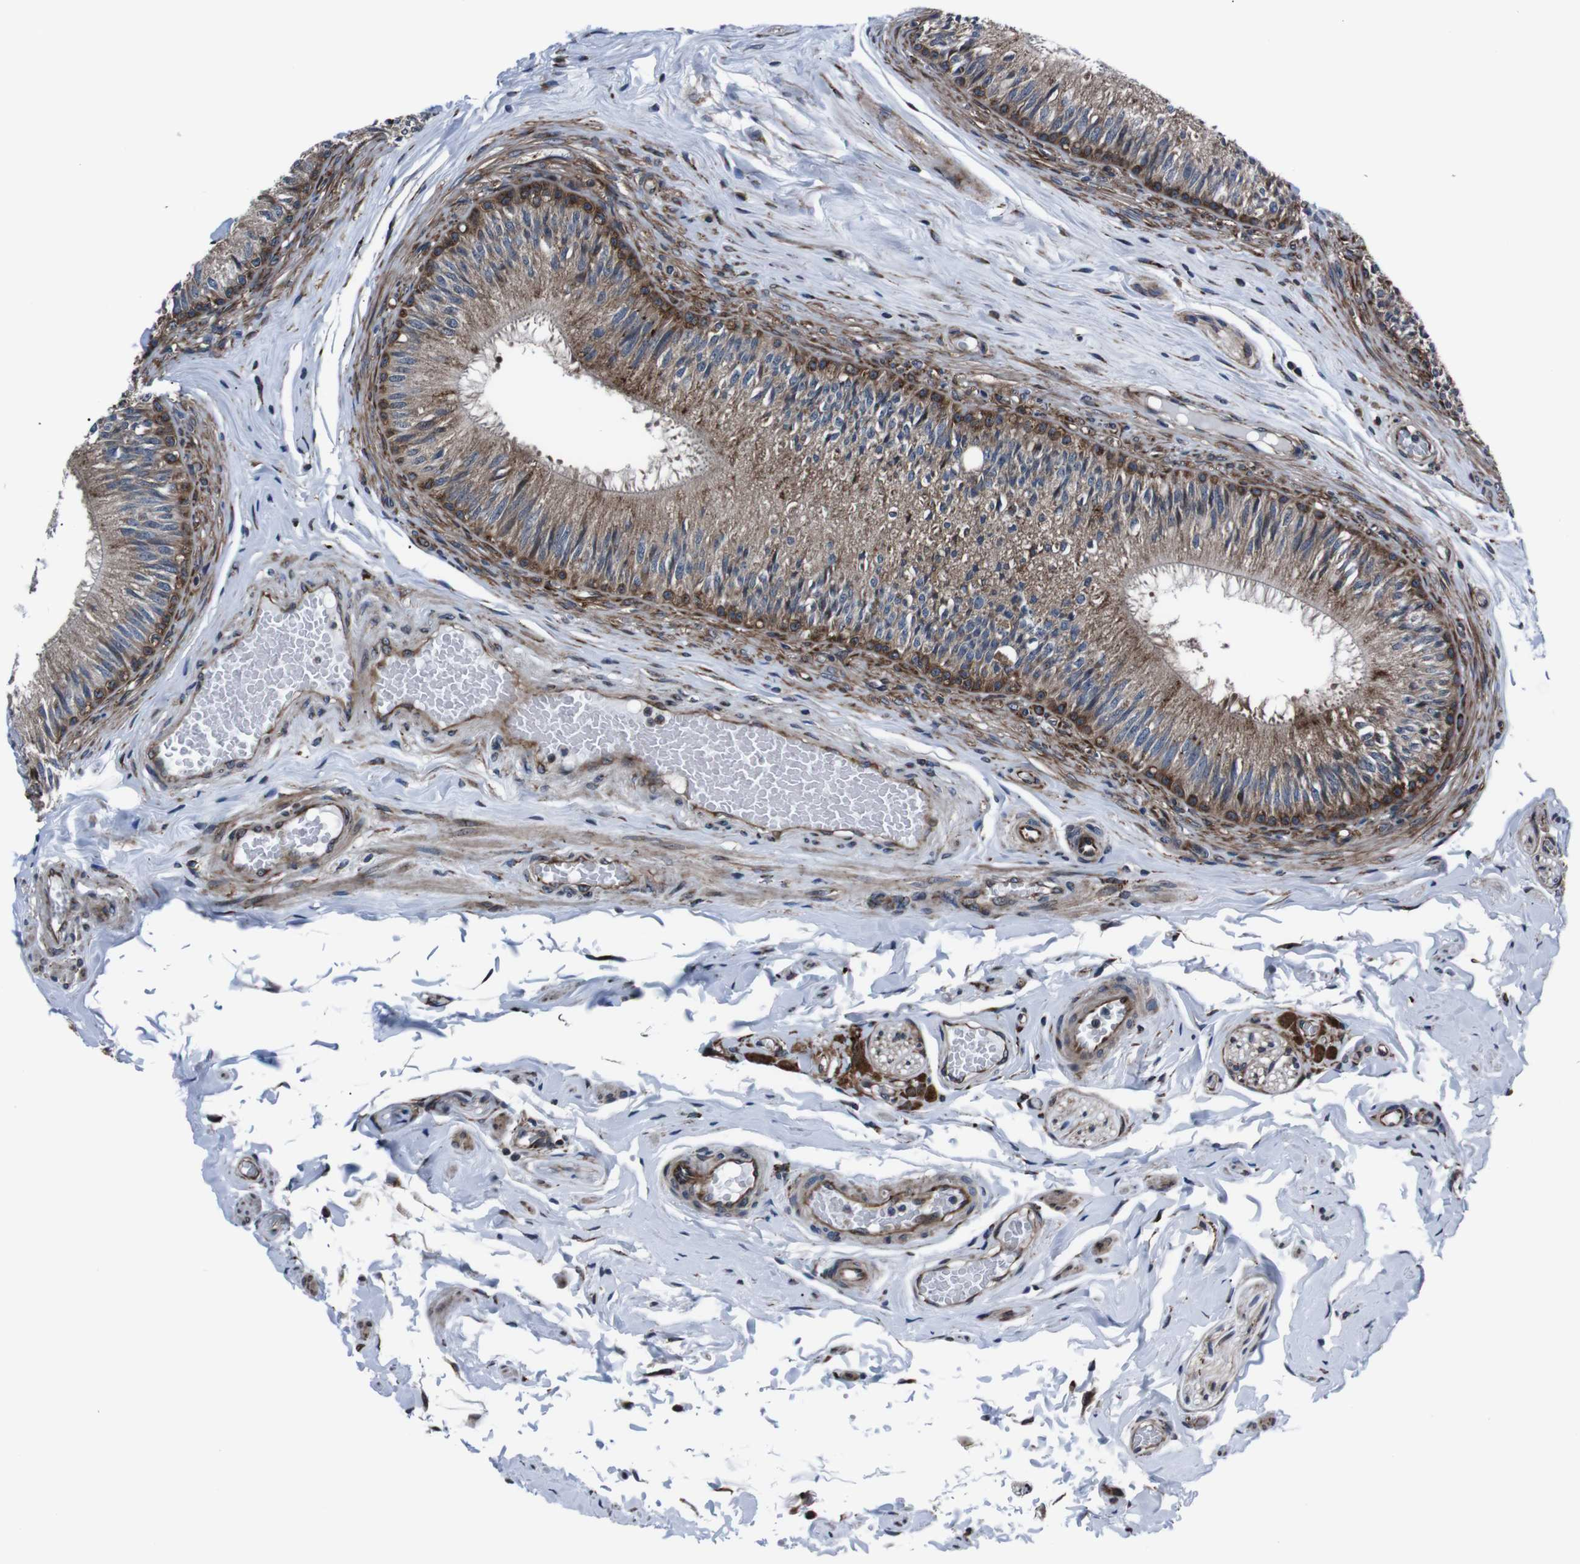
{"staining": {"intensity": "strong", "quantity": ">75%", "location": "cytoplasmic/membranous"}, "tissue": "epididymis", "cell_type": "Glandular cells", "image_type": "normal", "snomed": [{"axis": "morphology", "description": "Normal tissue, NOS"}, {"axis": "topography", "description": "Testis"}, {"axis": "topography", "description": "Epididymis"}], "caption": "The immunohistochemical stain highlights strong cytoplasmic/membranous positivity in glandular cells of unremarkable epididymis.", "gene": "EIF4A2", "patient": {"sex": "male", "age": 36}}